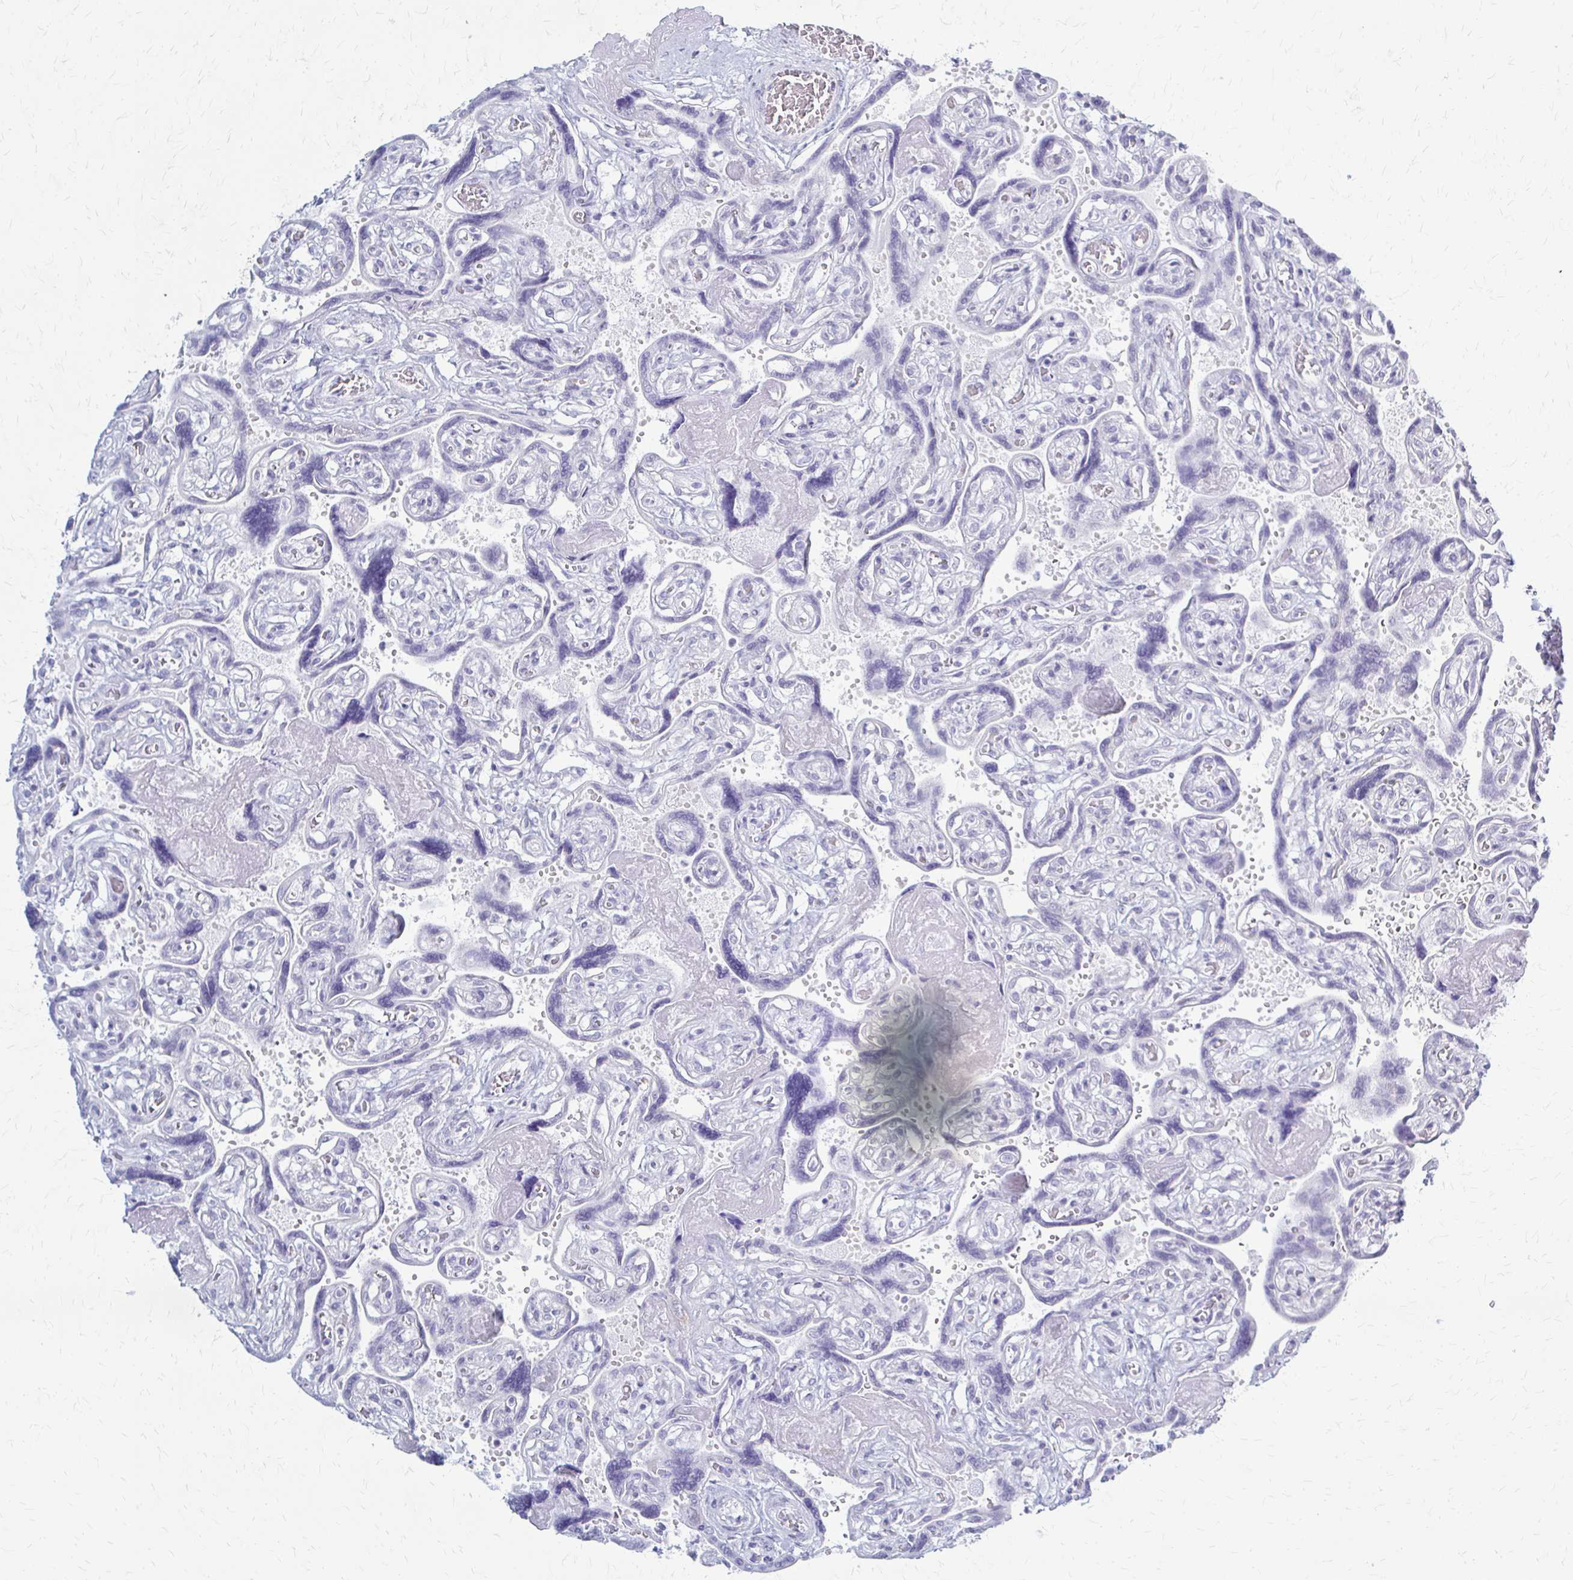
{"staining": {"intensity": "weak", "quantity": ">75%", "location": "cytoplasmic/membranous"}, "tissue": "placenta", "cell_type": "Decidual cells", "image_type": "normal", "snomed": [{"axis": "morphology", "description": "Normal tissue, NOS"}, {"axis": "topography", "description": "Placenta"}], "caption": "Unremarkable placenta demonstrates weak cytoplasmic/membranous positivity in about >75% of decidual cells.", "gene": "PRKRA", "patient": {"sex": "female", "age": 32}}